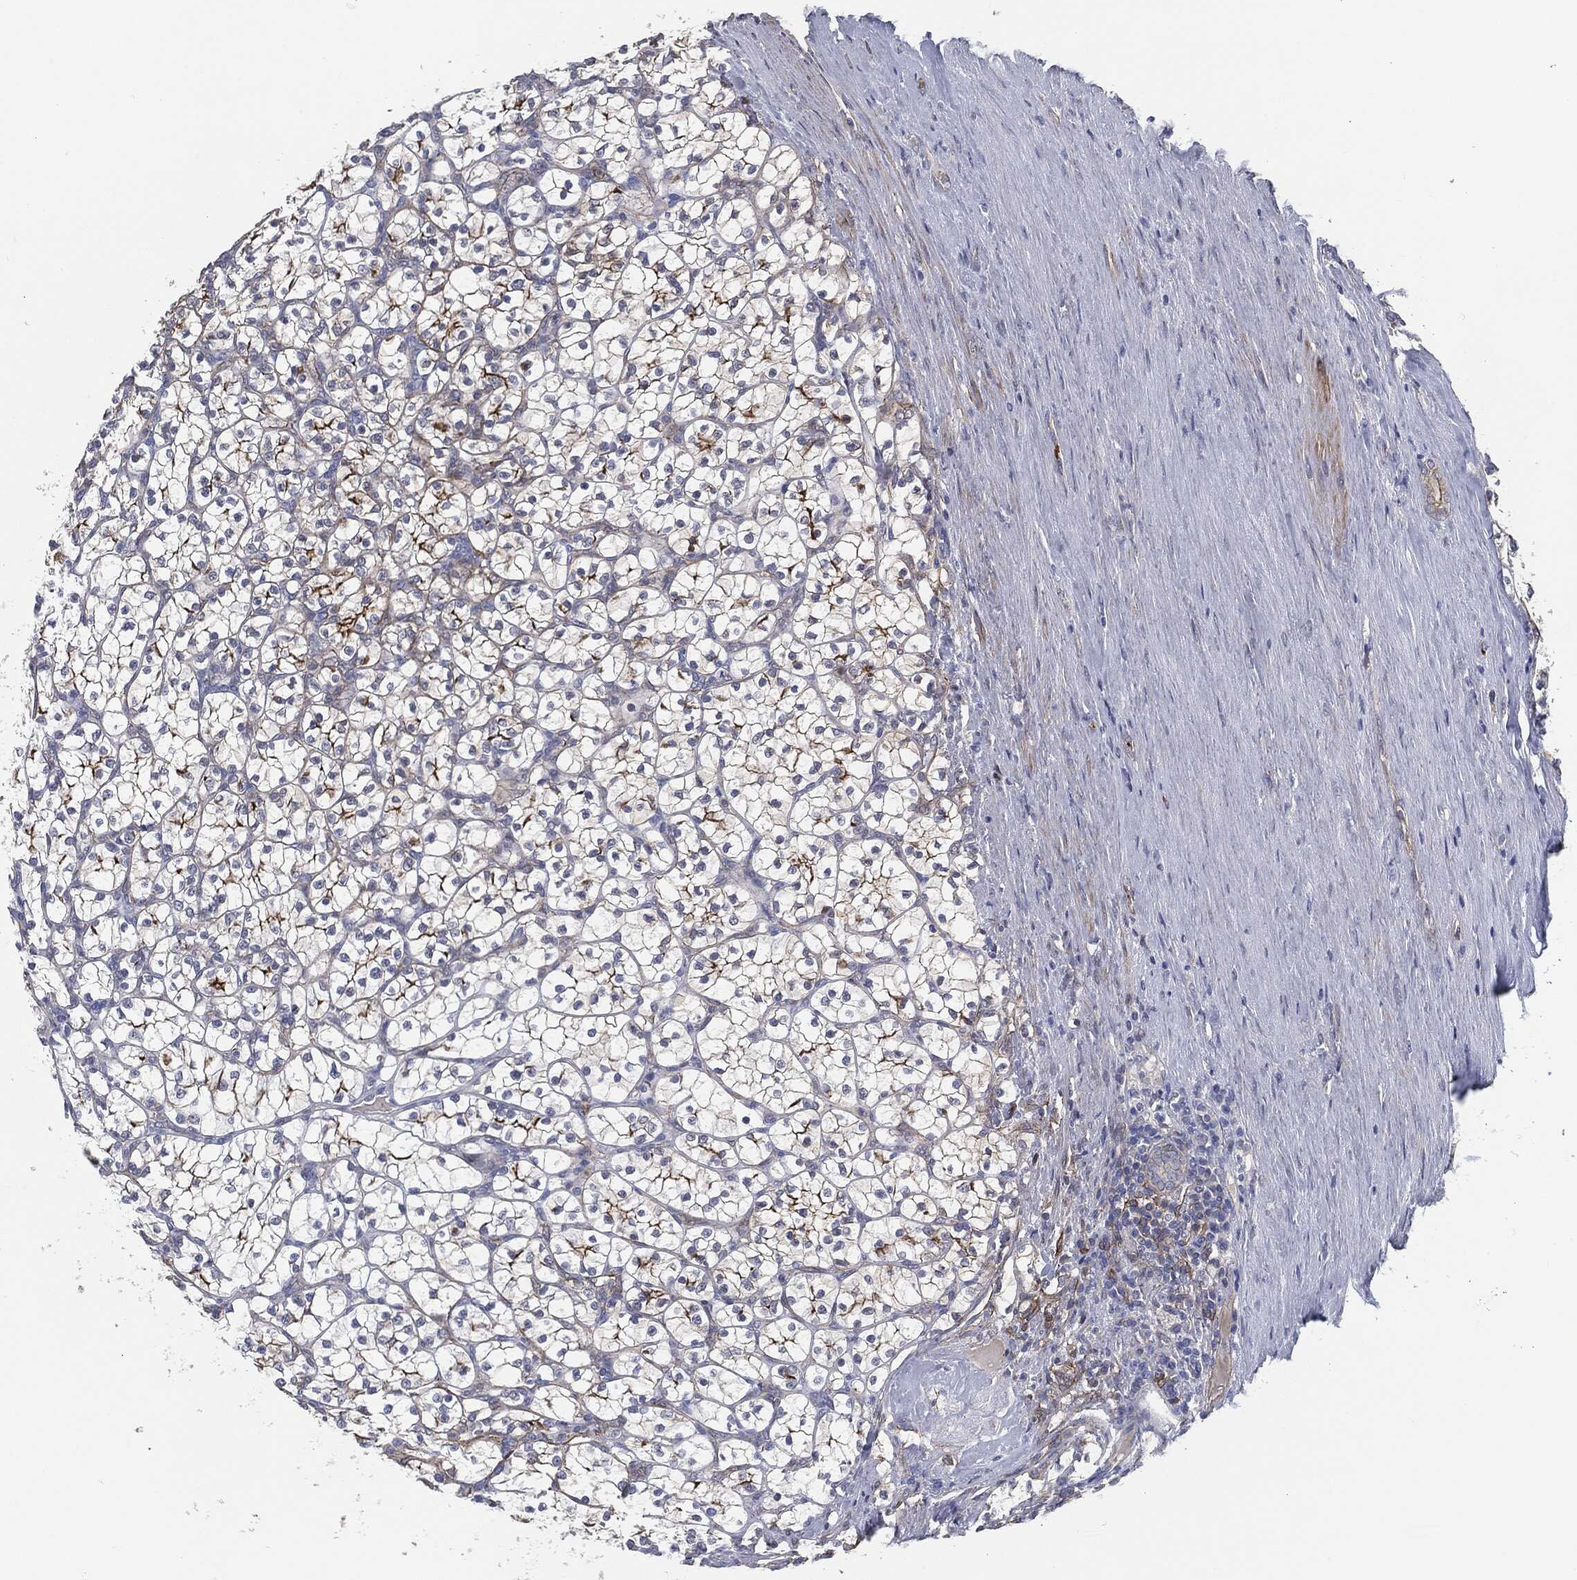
{"staining": {"intensity": "strong", "quantity": "<25%", "location": "cytoplasmic/membranous"}, "tissue": "renal cancer", "cell_type": "Tumor cells", "image_type": "cancer", "snomed": [{"axis": "morphology", "description": "Adenocarcinoma, NOS"}, {"axis": "topography", "description": "Kidney"}], "caption": "A brown stain shows strong cytoplasmic/membranous expression of a protein in human adenocarcinoma (renal) tumor cells.", "gene": "SVIL", "patient": {"sex": "female", "age": 89}}